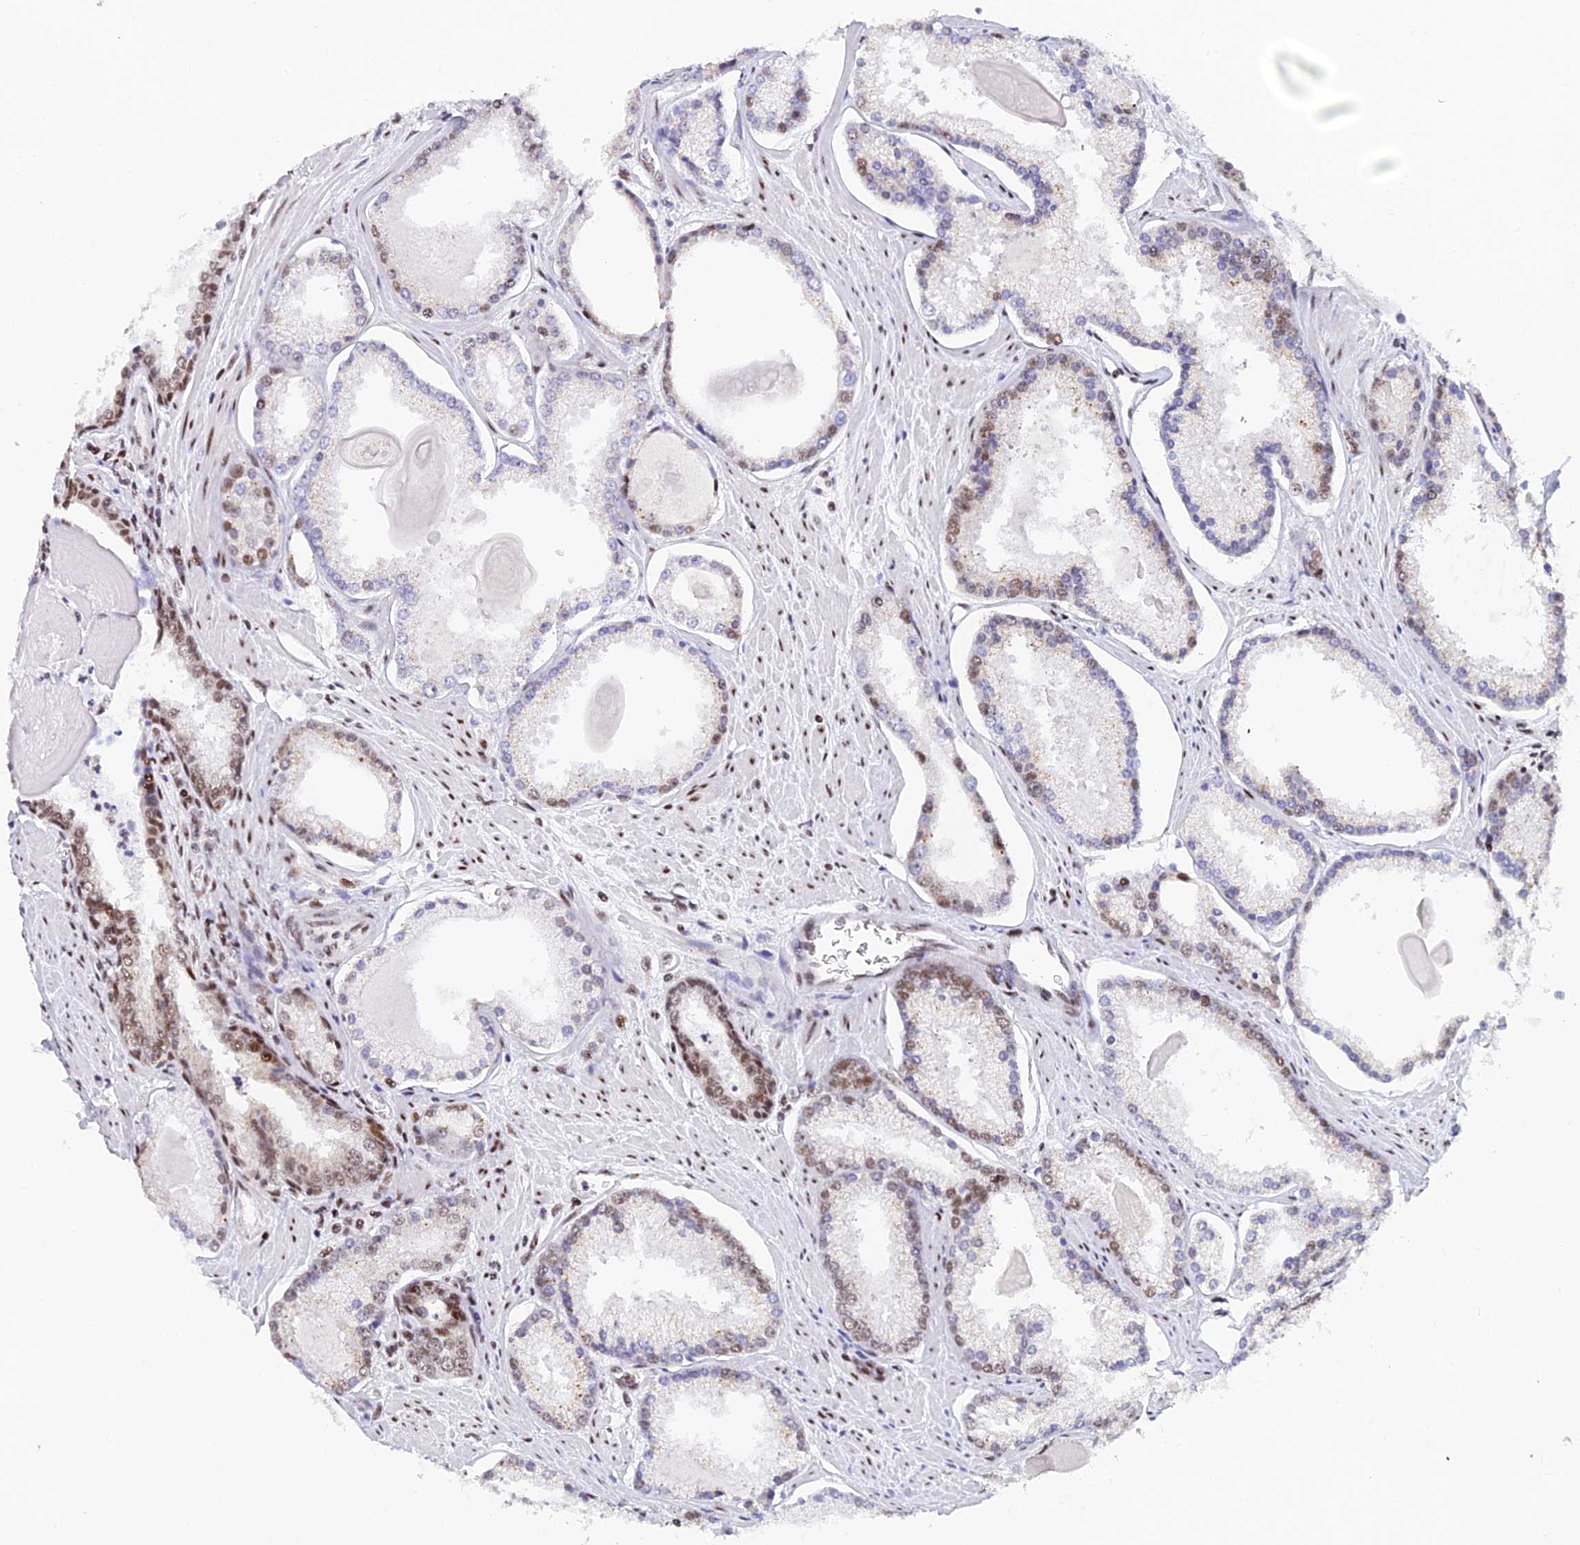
{"staining": {"intensity": "moderate", "quantity": "<25%", "location": "nuclear"}, "tissue": "prostate cancer", "cell_type": "Tumor cells", "image_type": "cancer", "snomed": [{"axis": "morphology", "description": "Adenocarcinoma, Low grade"}, {"axis": "topography", "description": "Prostate"}], "caption": "Approximately <25% of tumor cells in low-grade adenocarcinoma (prostate) show moderate nuclear protein expression as visualized by brown immunohistochemical staining.", "gene": "USP22", "patient": {"sex": "male", "age": 54}}